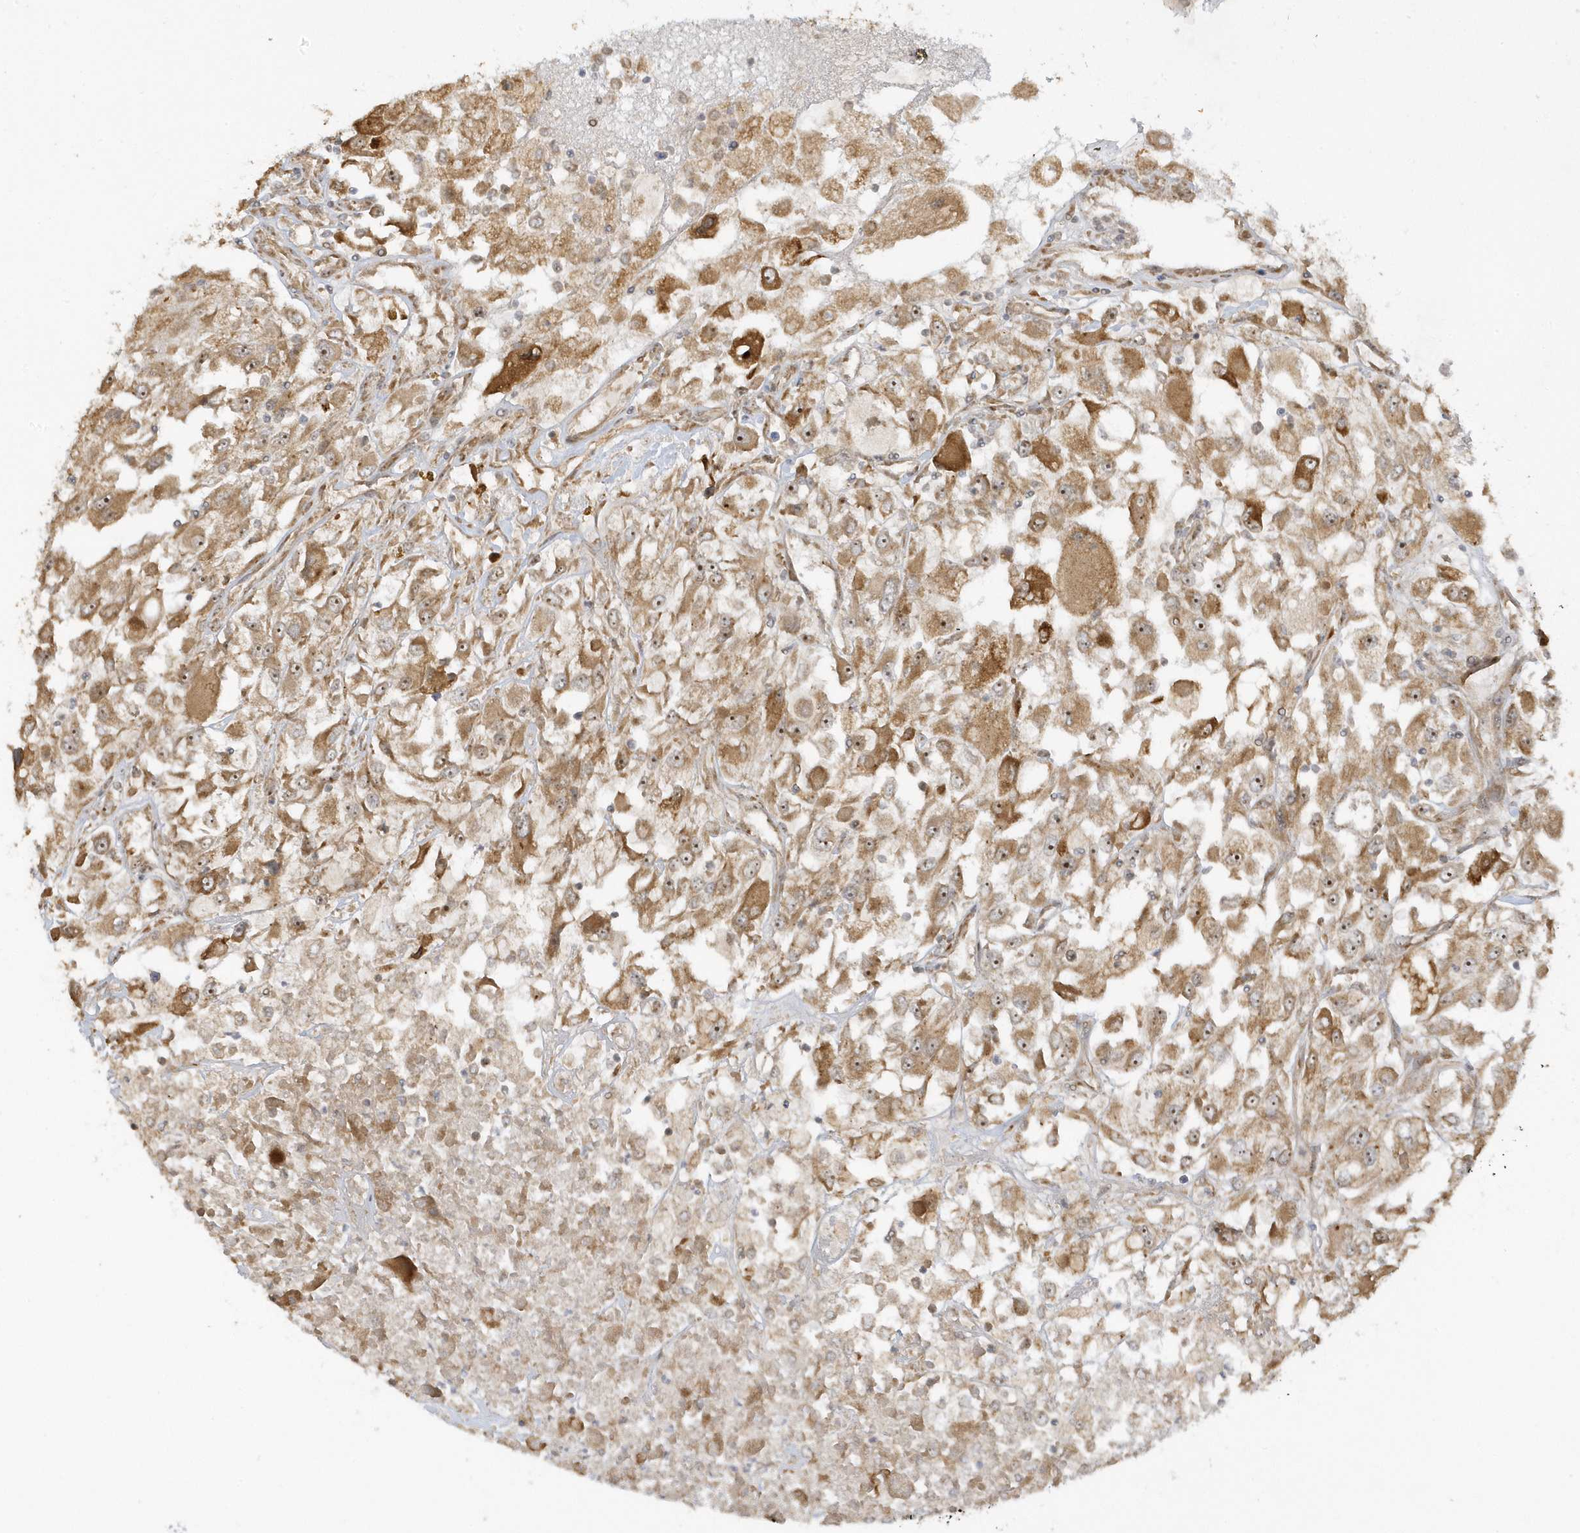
{"staining": {"intensity": "moderate", "quantity": ">75%", "location": "cytoplasmic/membranous"}, "tissue": "renal cancer", "cell_type": "Tumor cells", "image_type": "cancer", "snomed": [{"axis": "morphology", "description": "Adenocarcinoma, NOS"}, {"axis": "topography", "description": "Kidney"}], "caption": "The histopathology image displays immunohistochemical staining of renal cancer (adenocarcinoma). There is moderate cytoplasmic/membranous positivity is seen in approximately >75% of tumor cells.", "gene": "ECM2", "patient": {"sex": "female", "age": 52}}